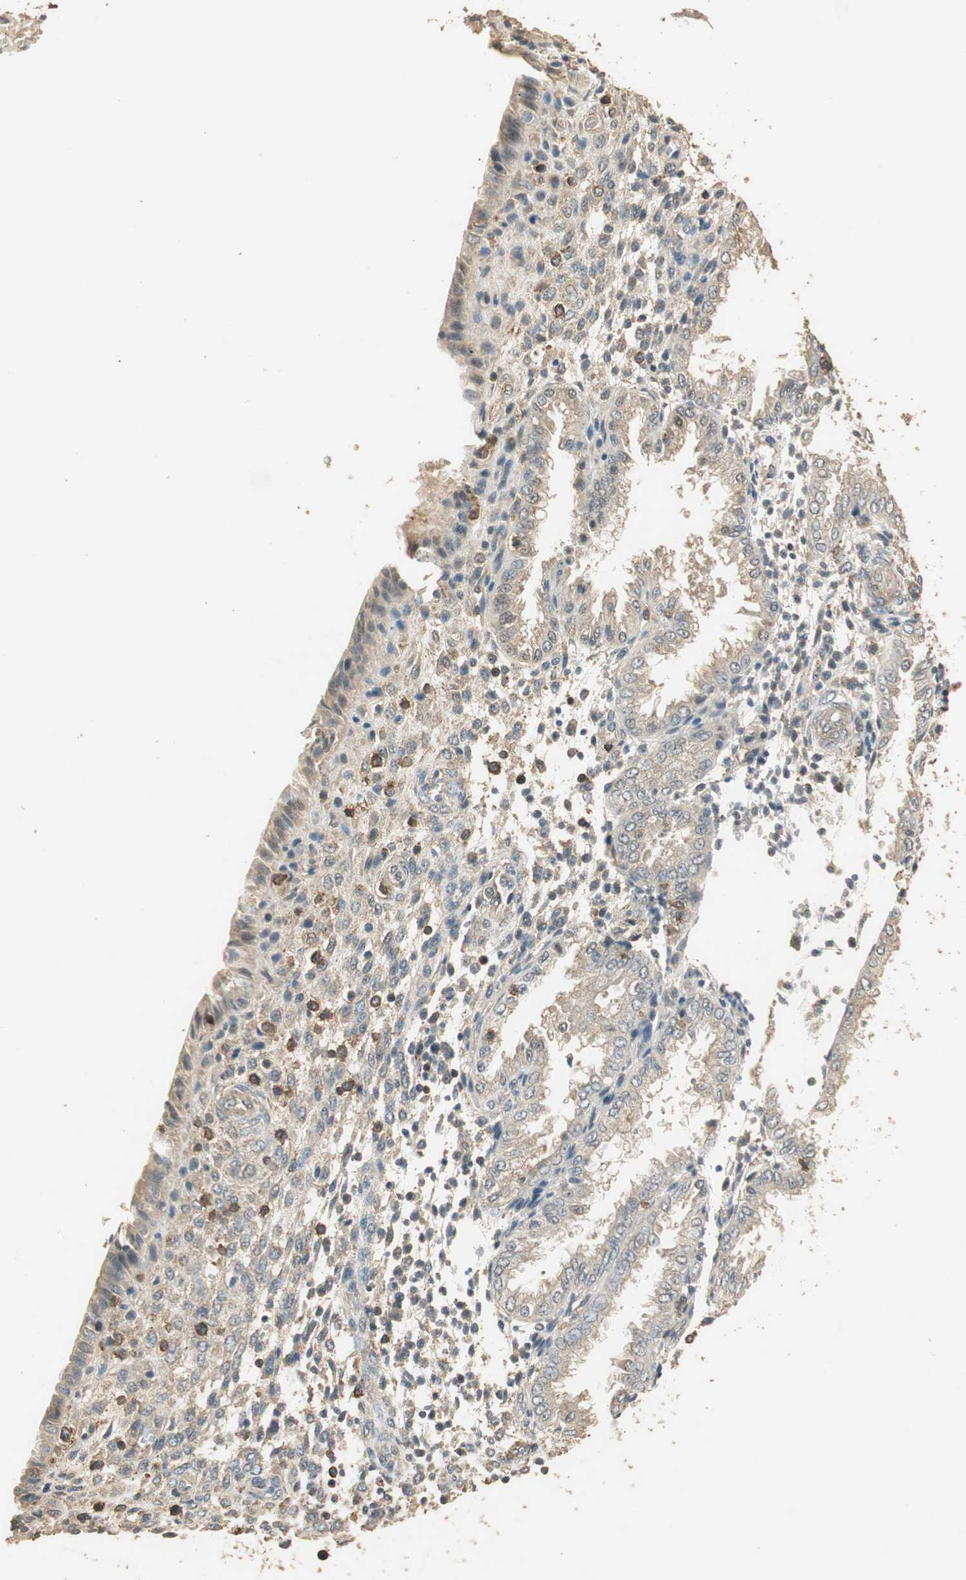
{"staining": {"intensity": "weak", "quantity": "25%-75%", "location": "cytoplasmic/membranous"}, "tissue": "endometrium", "cell_type": "Cells in endometrial stroma", "image_type": "normal", "snomed": [{"axis": "morphology", "description": "Normal tissue, NOS"}, {"axis": "topography", "description": "Endometrium"}], "caption": "Unremarkable endometrium exhibits weak cytoplasmic/membranous staining in approximately 25%-75% of cells in endometrial stroma.", "gene": "USP2", "patient": {"sex": "female", "age": 33}}